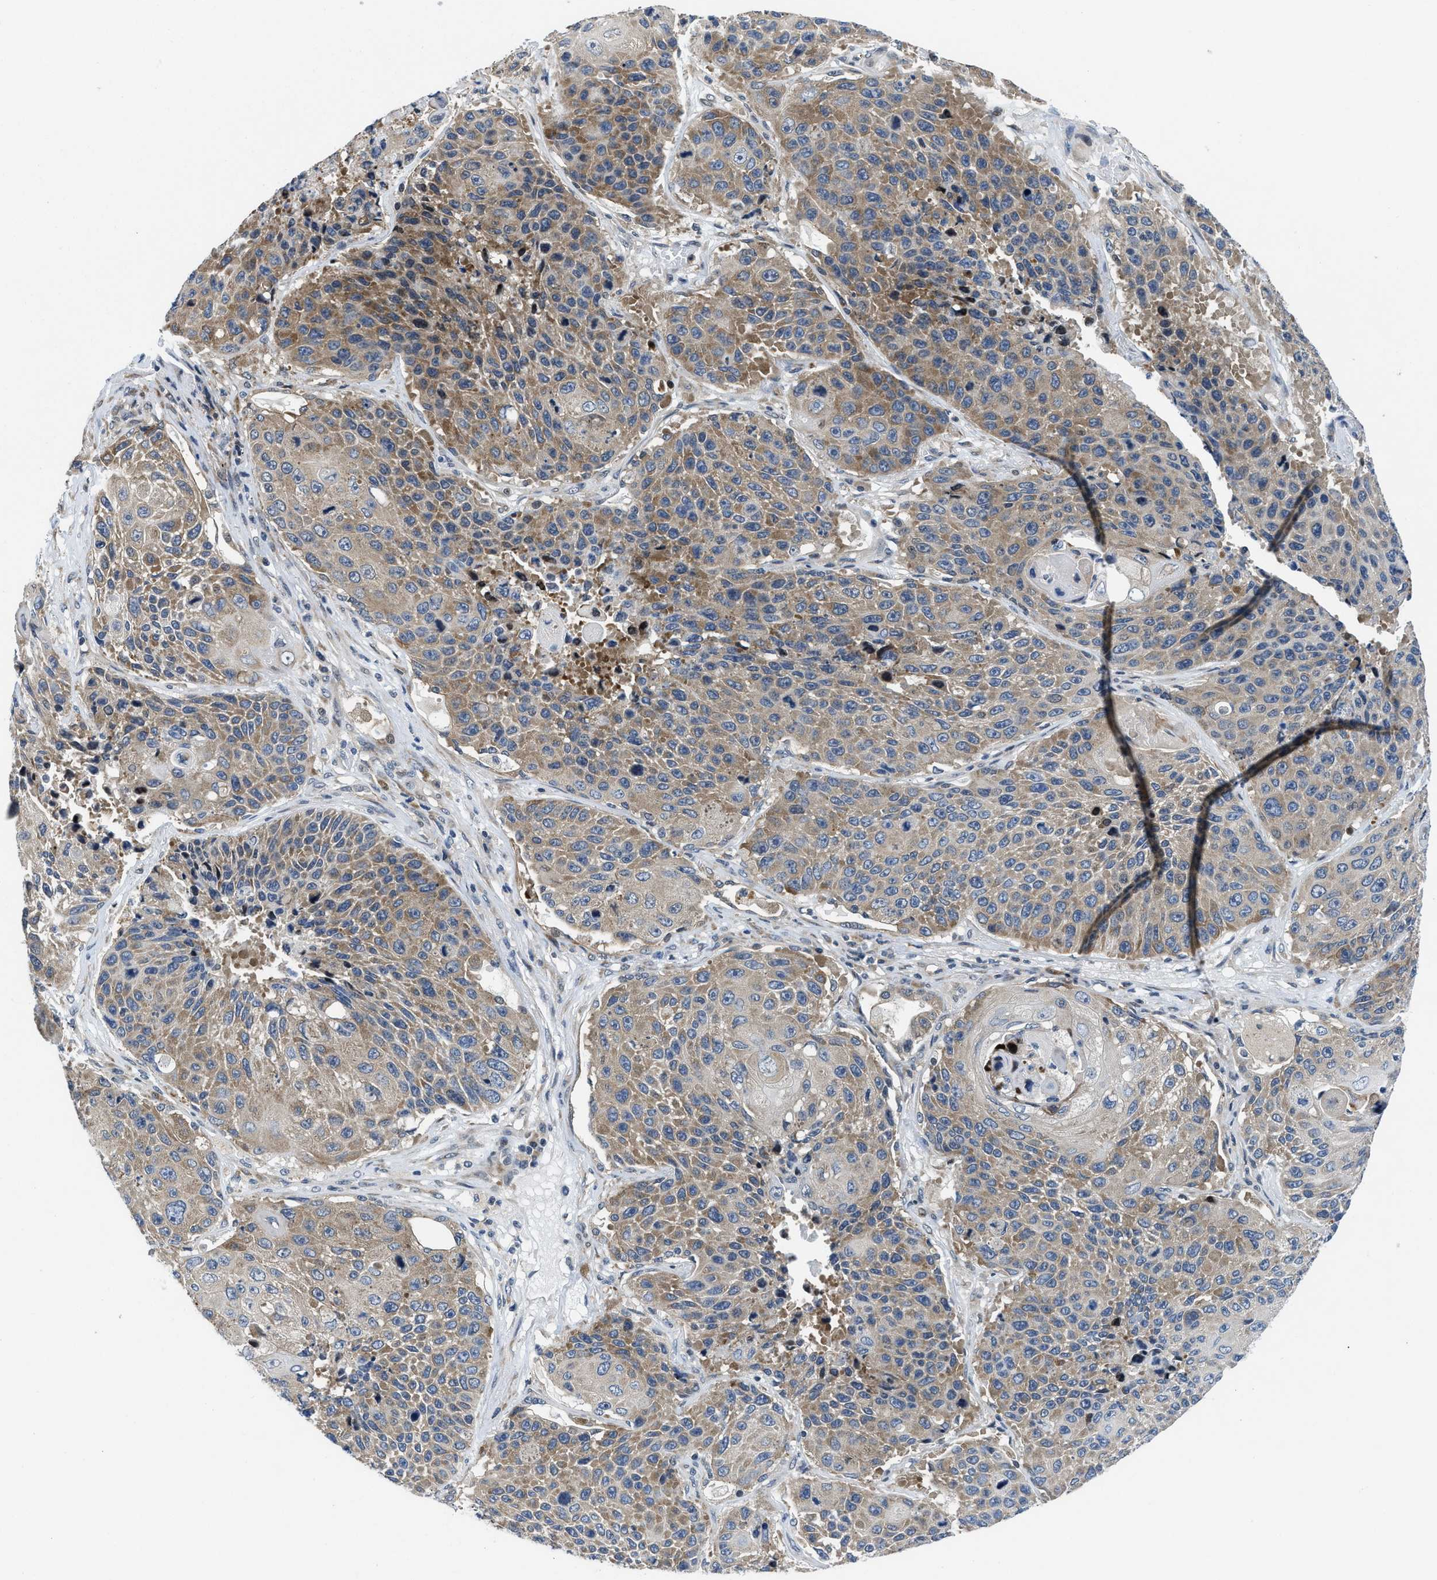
{"staining": {"intensity": "moderate", "quantity": "25%-75%", "location": "cytoplasmic/membranous"}, "tissue": "lung cancer", "cell_type": "Tumor cells", "image_type": "cancer", "snomed": [{"axis": "morphology", "description": "Squamous cell carcinoma, NOS"}, {"axis": "topography", "description": "Lung"}], "caption": "This image demonstrates immunohistochemistry (IHC) staining of human lung cancer, with medium moderate cytoplasmic/membranous staining in approximately 25%-75% of tumor cells.", "gene": "IKBKE", "patient": {"sex": "male", "age": 61}}